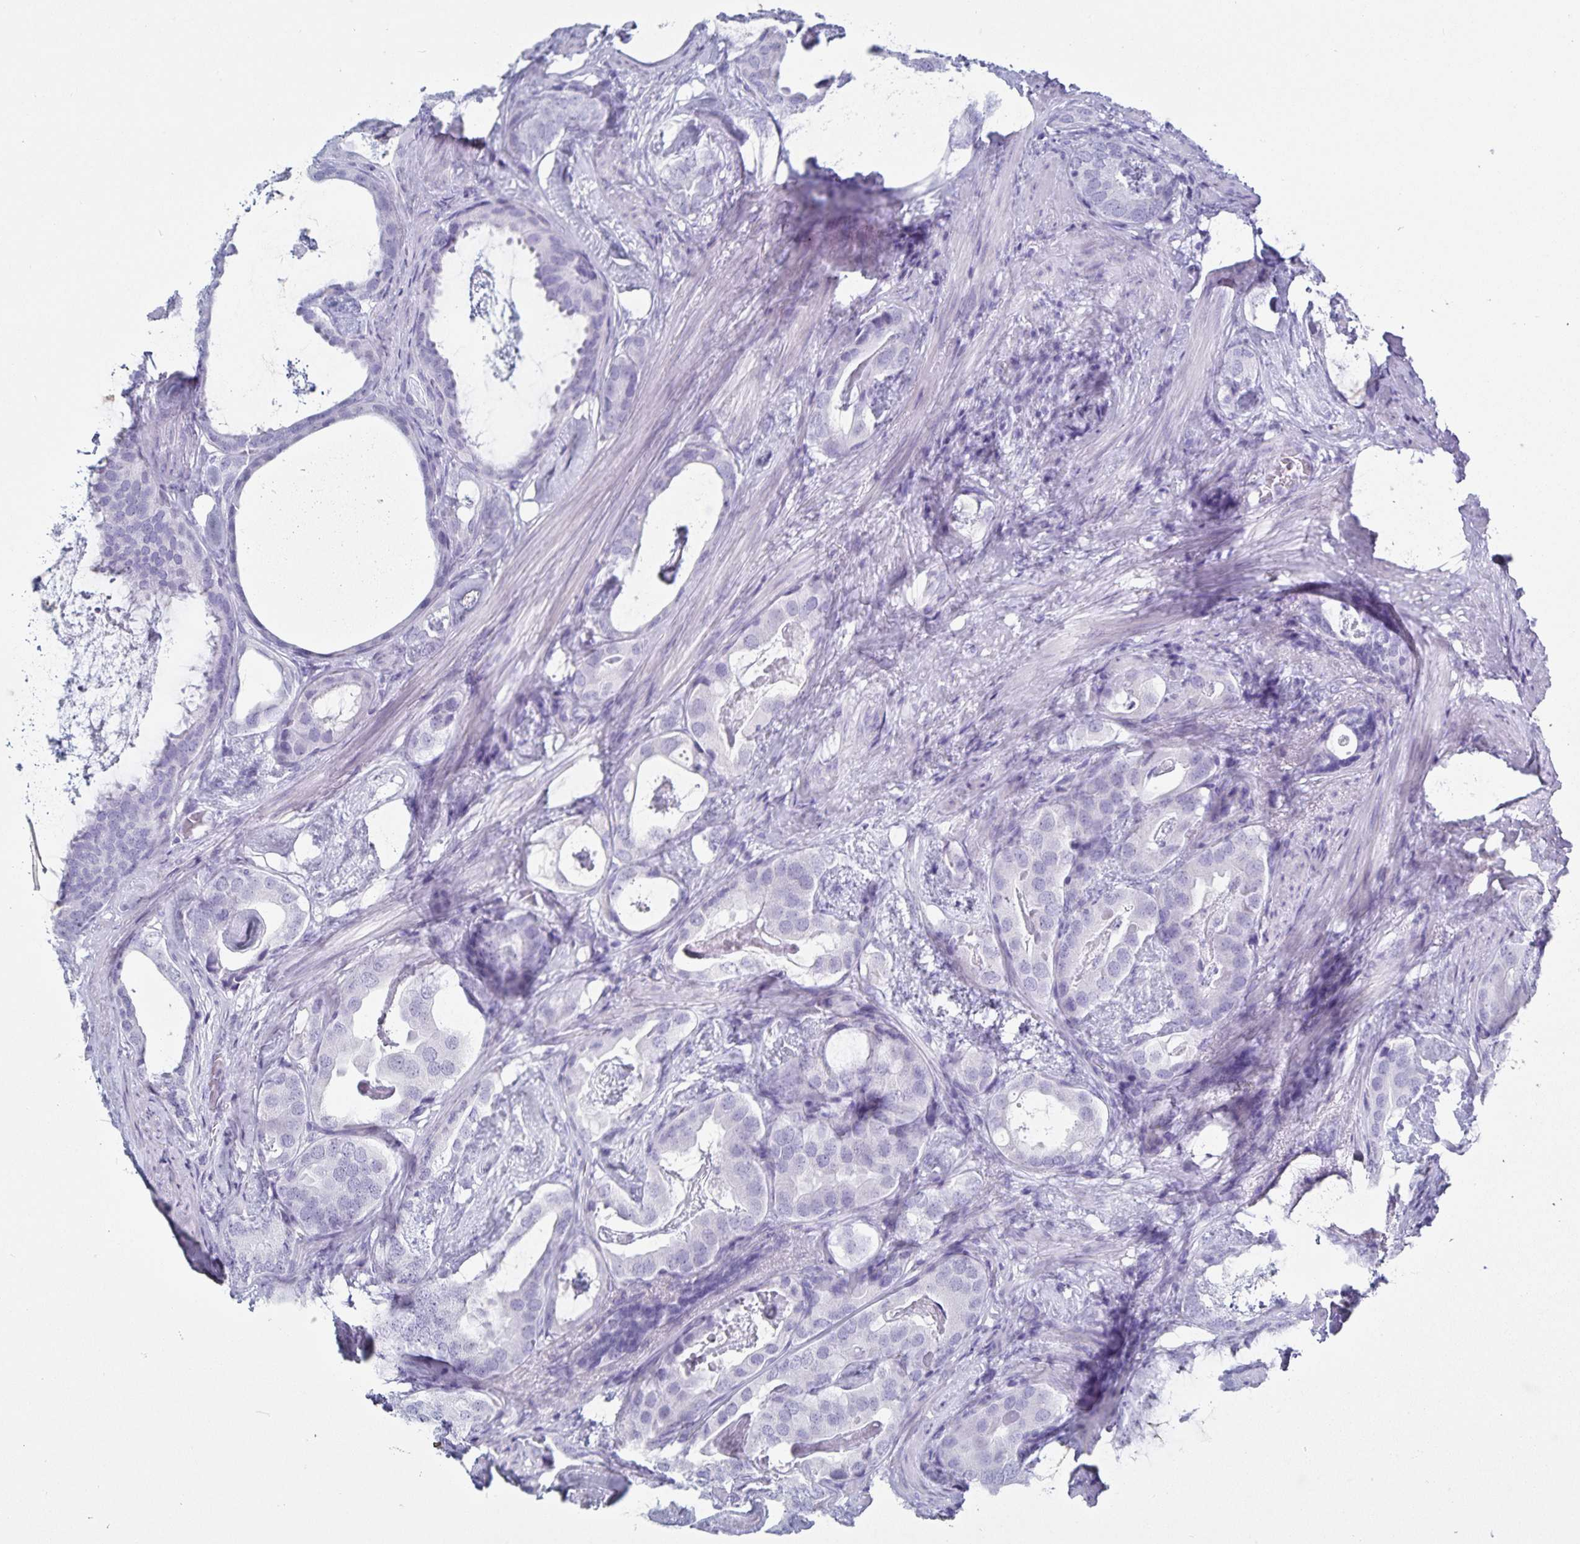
{"staining": {"intensity": "negative", "quantity": "none", "location": "none"}, "tissue": "prostate cancer", "cell_type": "Tumor cells", "image_type": "cancer", "snomed": [{"axis": "morphology", "description": "Adenocarcinoma, Low grade"}, {"axis": "topography", "description": "Prostate and seminal vesicle, NOS"}], "caption": "An image of prostate cancer stained for a protein shows no brown staining in tumor cells.", "gene": "C19orf73", "patient": {"sex": "male", "age": 71}}